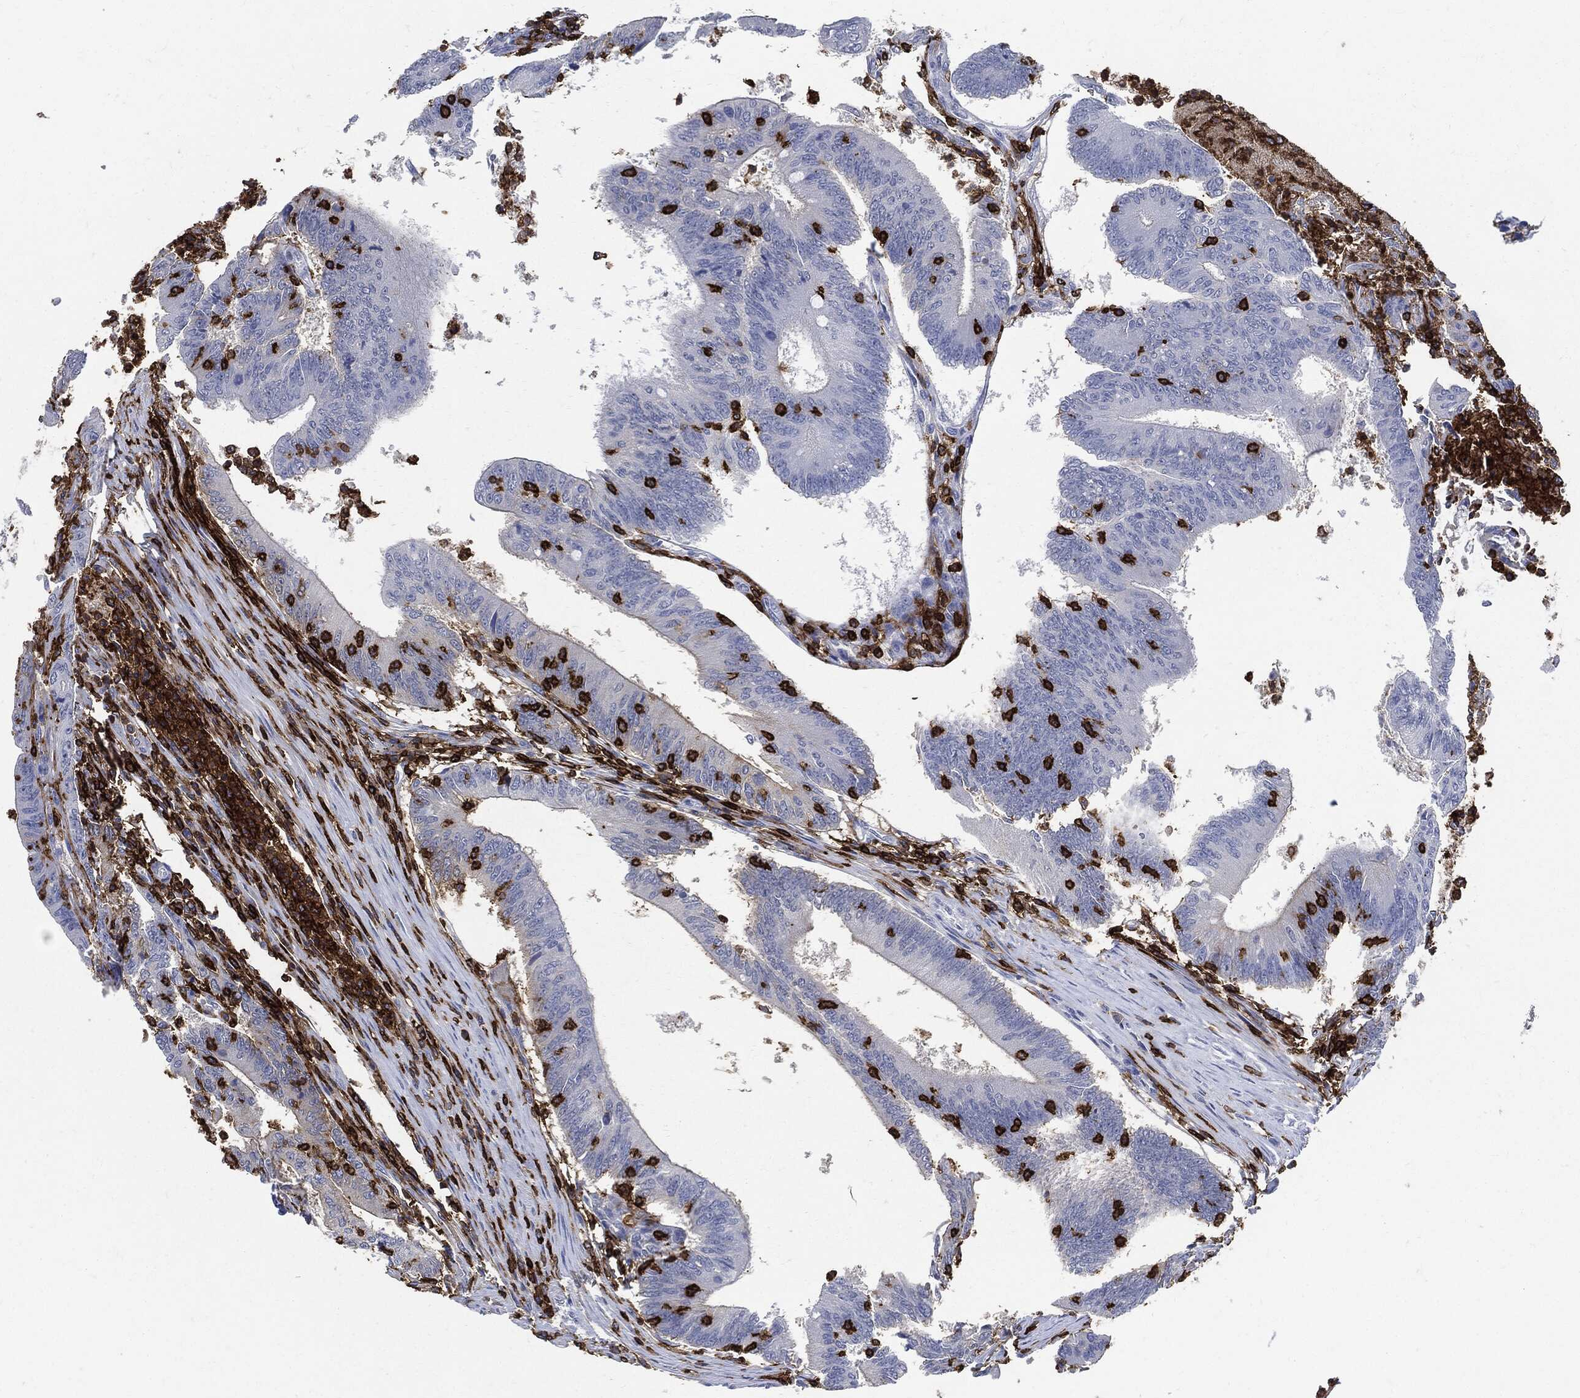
{"staining": {"intensity": "negative", "quantity": "none", "location": "none"}, "tissue": "colorectal cancer", "cell_type": "Tumor cells", "image_type": "cancer", "snomed": [{"axis": "morphology", "description": "Adenocarcinoma, NOS"}, {"axis": "topography", "description": "Colon"}], "caption": "This is a micrograph of immunohistochemistry (IHC) staining of colorectal adenocarcinoma, which shows no positivity in tumor cells. Brightfield microscopy of IHC stained with DAB (brown) and hematoxylin (blue), captured at high magnification.", "gene": "PTPRC", "patient": {"sex": "female", "age": 70}}